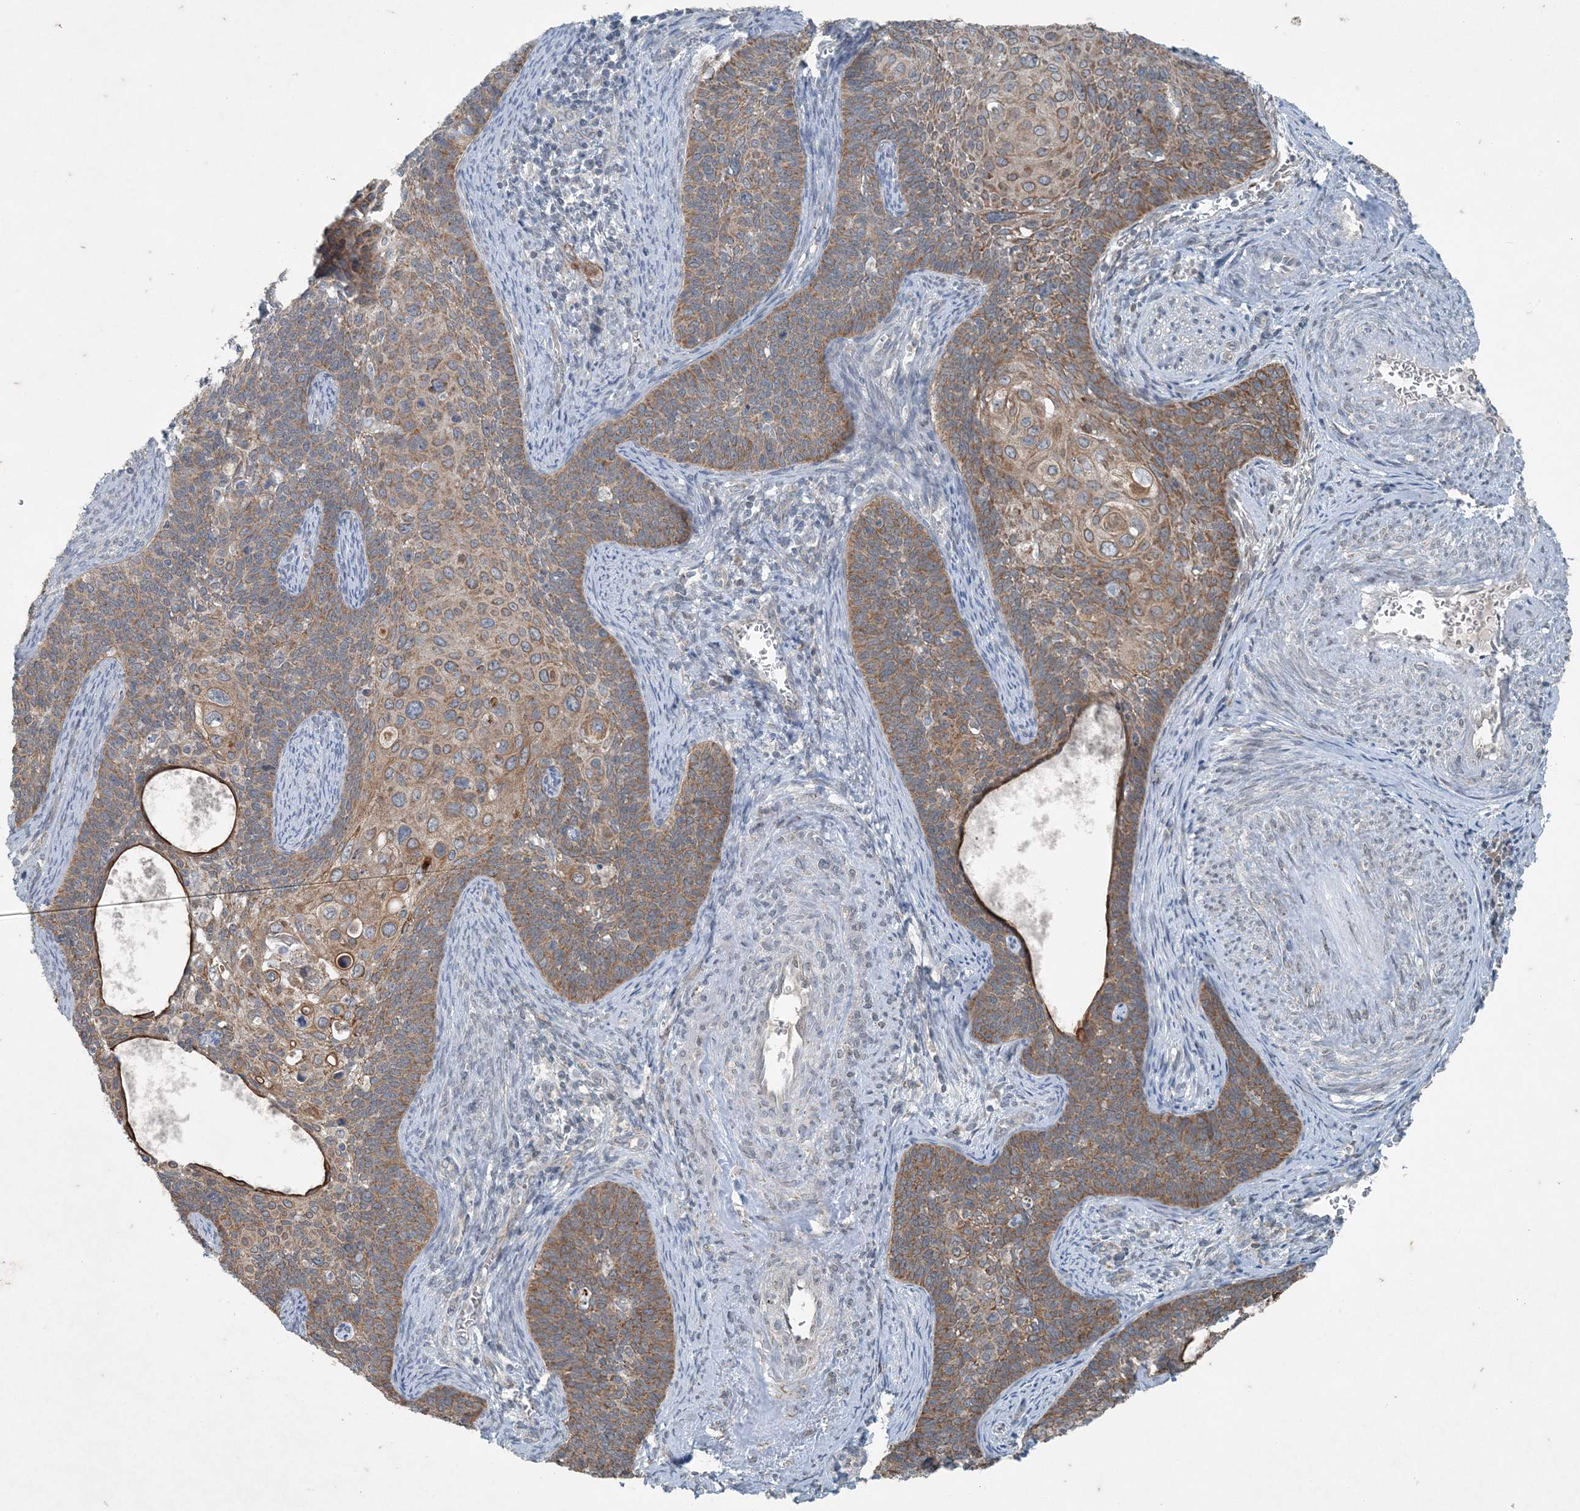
{"staining": {"intensity": "moderate", "quantity": ">75%", "location": "cytoplasmic/membranous"}, "tissue": "cervical cancer", "cell_type": "Tumor cells", "image_type": "cancer", "snomed": [{"axis": "morphology", "description": "Squamous cell carcinoma, NOS"}, {"axis": "topography", "description": "Cervix"}], "caption": "Immunohistochemistry staining of squamous cell carcinoma (cervical), which displays medium levels of moderate cytoplasmic/membranous positivity in approximately >75% of tumor cells indicating moderate cytoplasmic/membranous protein expression. The staining was performed using DAB (3,3'-diaminobenzidine) (brown) for protein detection and nuclei were counterstained in hematoxylin (blue).", "gene": "PC", "patient": {"sex": "female", "age": 33}}